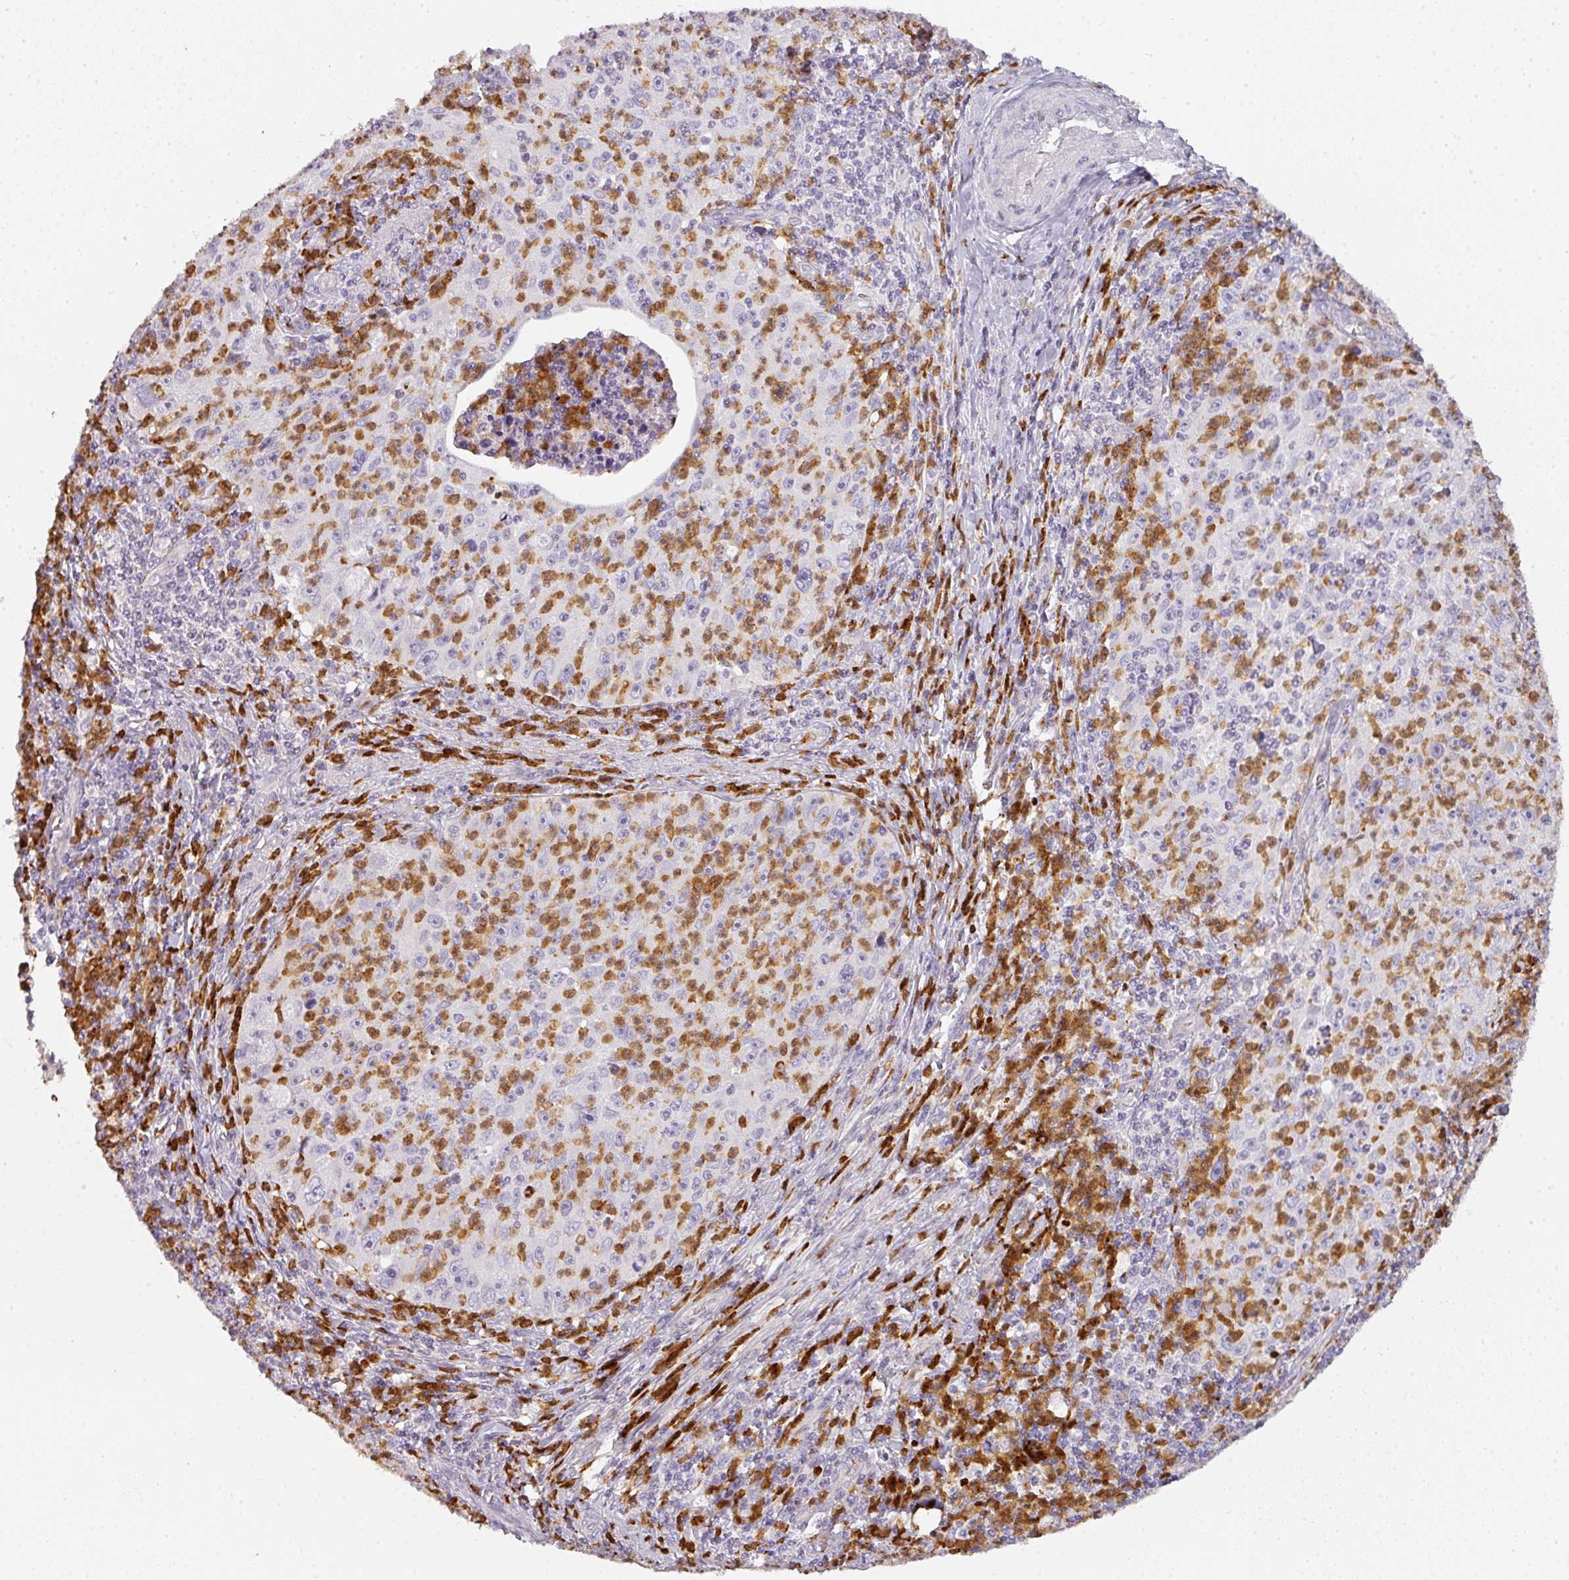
{"staining": {"intensity": "negative", "quantity": "none", "location": "none"}, "tissue": "cervical cancer", "cell_type": "Tumor cells", "image_type": "cancer", "snomed": [{"axis": "morphology", "description": "Squamous cell carcinoma, NOS"}, {"axis": "topography", "description": "Cervix"}], "caption": "High power microscopy photomicrograph of an immunohistochemistry image of squamous cell carcinoma (cervical), revealing no significant staining in tumor cells.", "gene": "HHEX", "patient": {"sex": "female", "age": 30}}